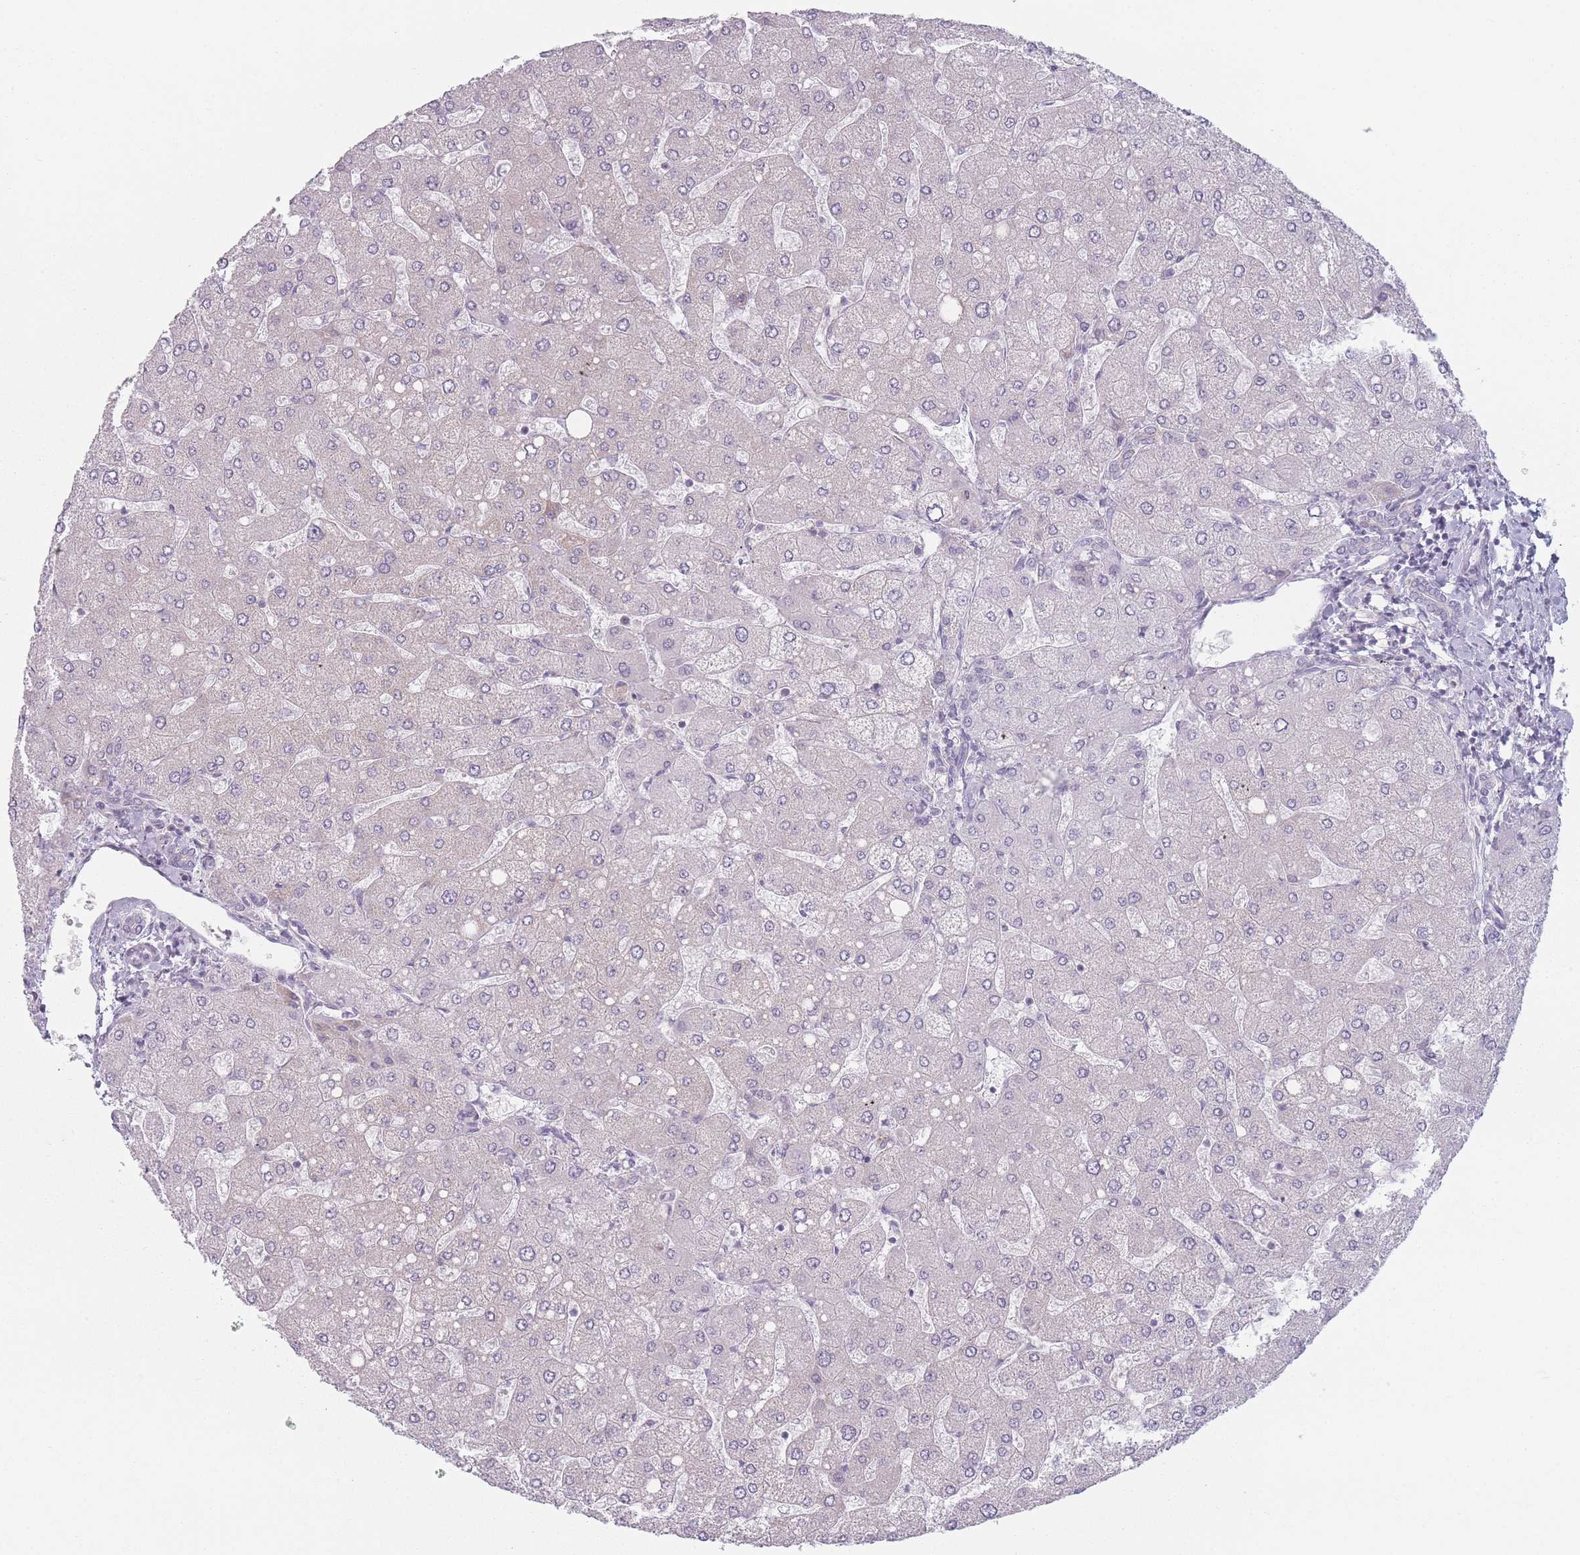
{"staining": {"intensity": "negative", "quantity": "none", "location": "none"}, "tissue": "liver", "cell_type": "Cholangiocytes", "image_type": "normal", "snomed": [{"axis": "morphology", "description": "Normal tissue, NOS"}, {"axis": "topography", "description": "Liver"}], "caption": "Cholangiocytes show no significant positivity in normal liver. (Stains: DAB IHC with hematoxylin counter stain, Microscopy: brightfield microscopy at high magnification).", "gene": "DCHS1", "patient": {"sex": "male", "age": 55}}